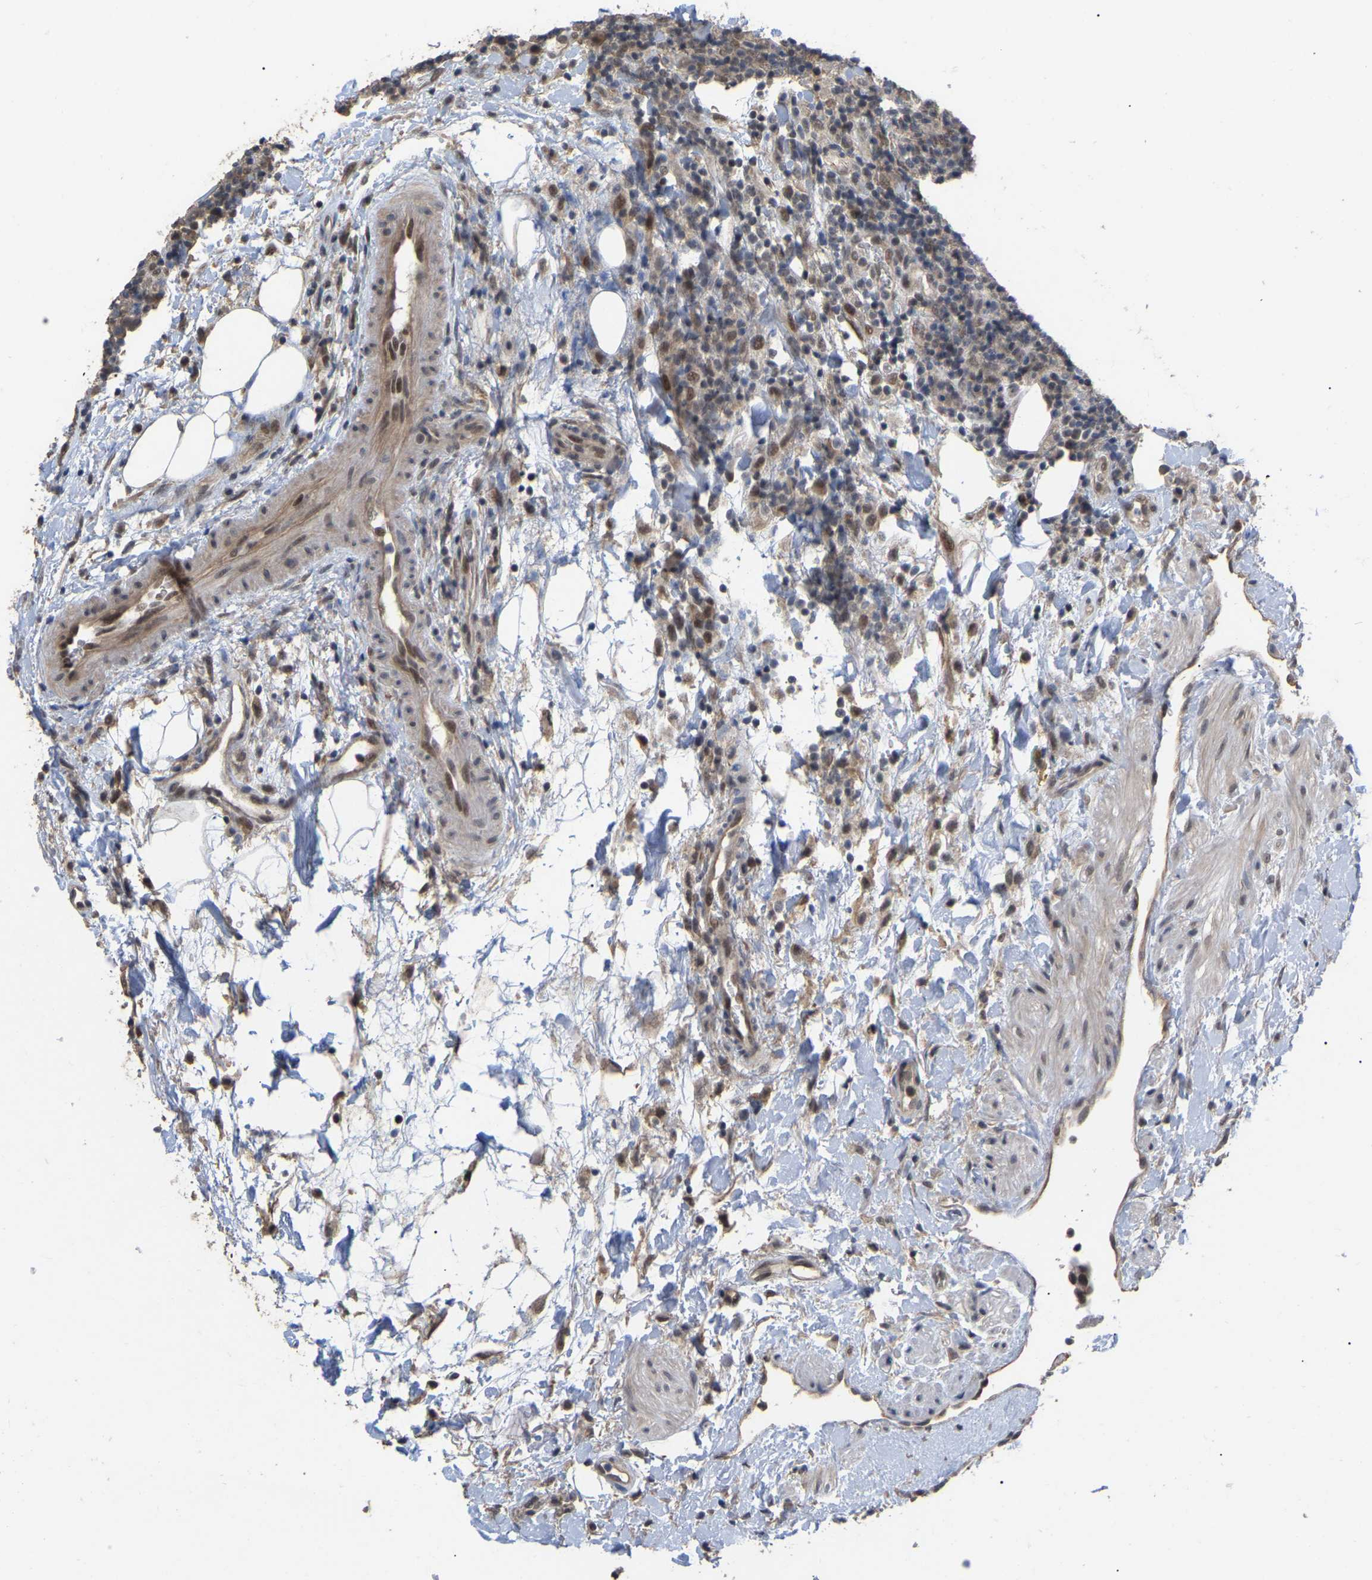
{"staining": {"intensity": "moderate", "quantity": "<25%", "location": "nuclear"}, "tissue": "lymphoma", "cell_type": "Tumor cells", "image_type": "cancer", "snomed": [{"axis": "morphology", "description": "Malignant lymphoma, non-Hodgkin's type, High grade"}, {"axis": "topography", "description": "Lymph node"}], "caption": "Immunohistochemical staining of human lymphoma displays moderate nuclear protein positivity in about <25% of tumor cells. The staining was performed using DAB, with brown indicating positive protein expression. Nuclei are stained blue with hematoxylin.", "gene": "JAZF1", "patient": {"sex": "female", "age": 76}}